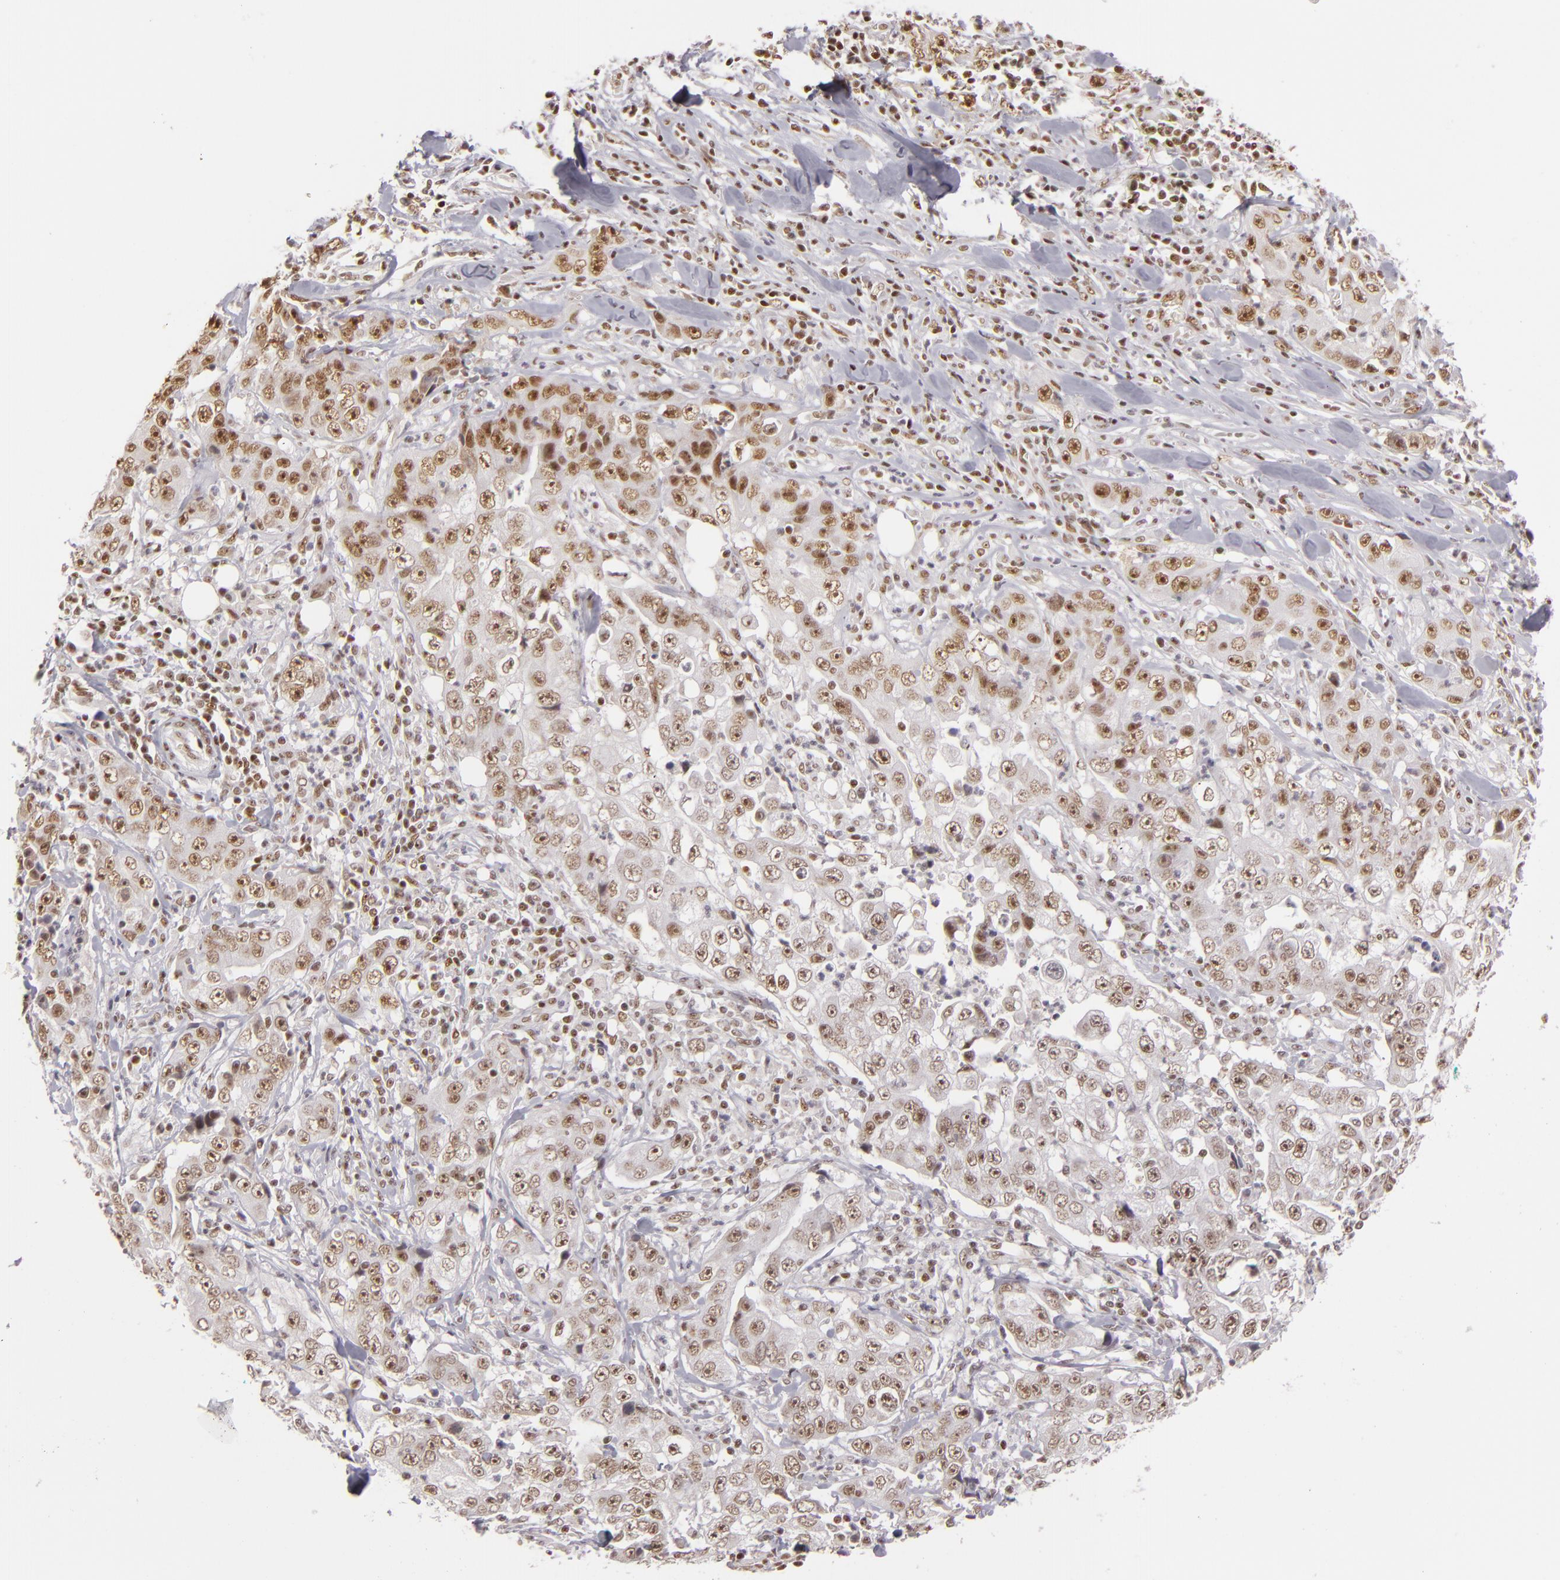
{"staining": {"intensity": "moderate", "quantity": ">75%", "location": "nuclear"}, "tissue": "lung cancer", "cell_type": "Tumor cells", "image_type": "cancer", "snomed": [{"axis": "morphology", "description": "Squamous cell carcinoma, NOS"}, {"axis": "topography", "description": "Lung"}], "caption": "A micrograph showing moderate nuclear staining in about >75% of tumor cells in squamous cell carcinoma (lung), as visualized by brown immunohistochemical staining.", "gene": "DAXX", "patient": {"sex": "male", "age": 64}}